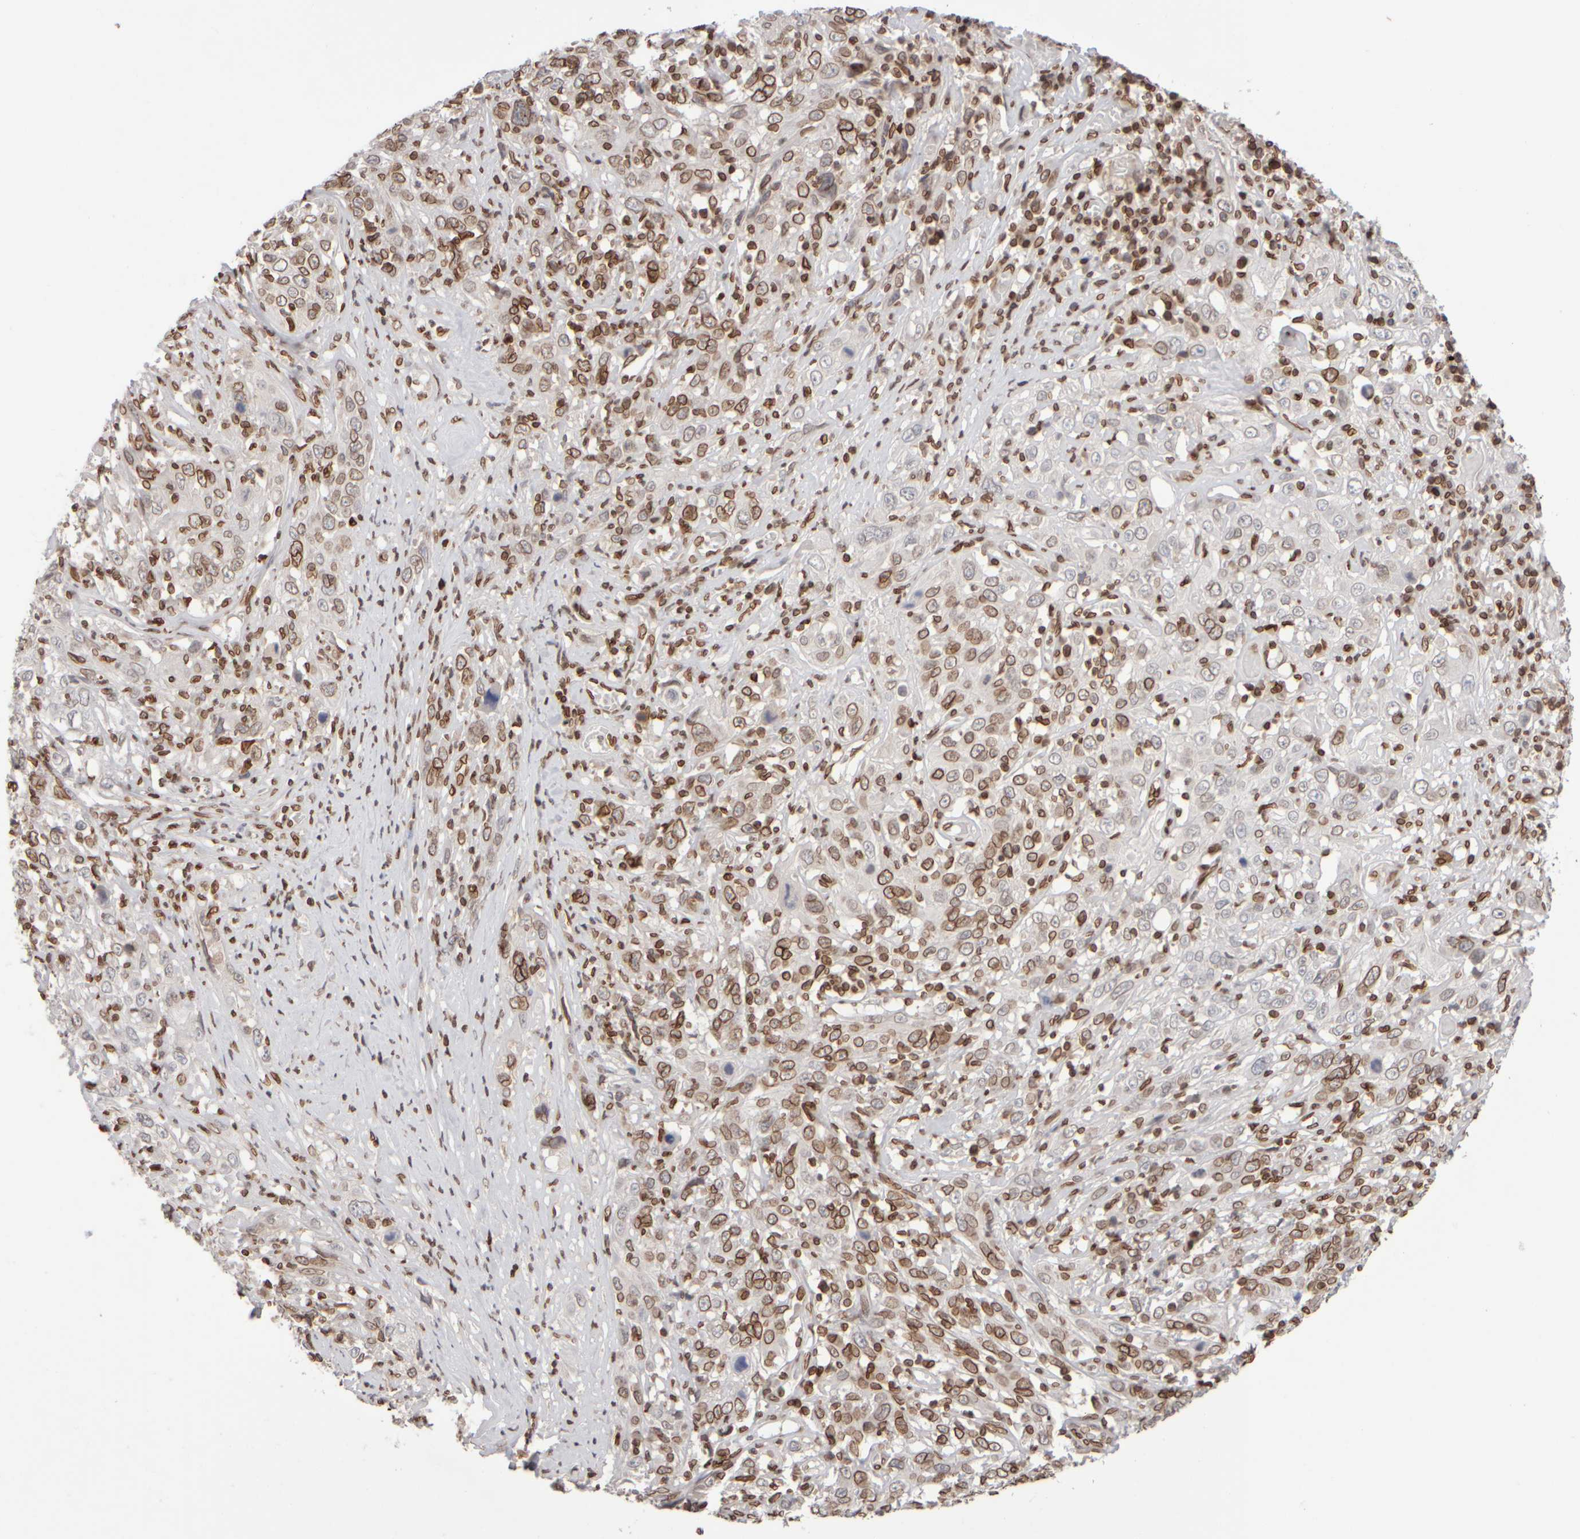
{"staining": {"intensity": "moderate", "quantity": ">75%", "location": "cytoplasmic/membranous,nuclear"}, "tissue": "cervical cancer", "cell_type": "Tumor cells", "image_type": "cancer", "snomed": [{"axis": "morphology", "description": "Squamous cell carcinoma, NOS"}, {"axis": "topography", "description": "Cervix"}], "caption": "This histopathology image displays squamous cell carcinoma (cervical) stained with IHC to label a protein in brown. The cytoplasmic/membranous and nuclear of tumor cells show moderate positivity for the protein. Nuclei are counter-stained blue.", "gene": "ZC3HC1", "patient": {"sex": "female", "age": 46}}